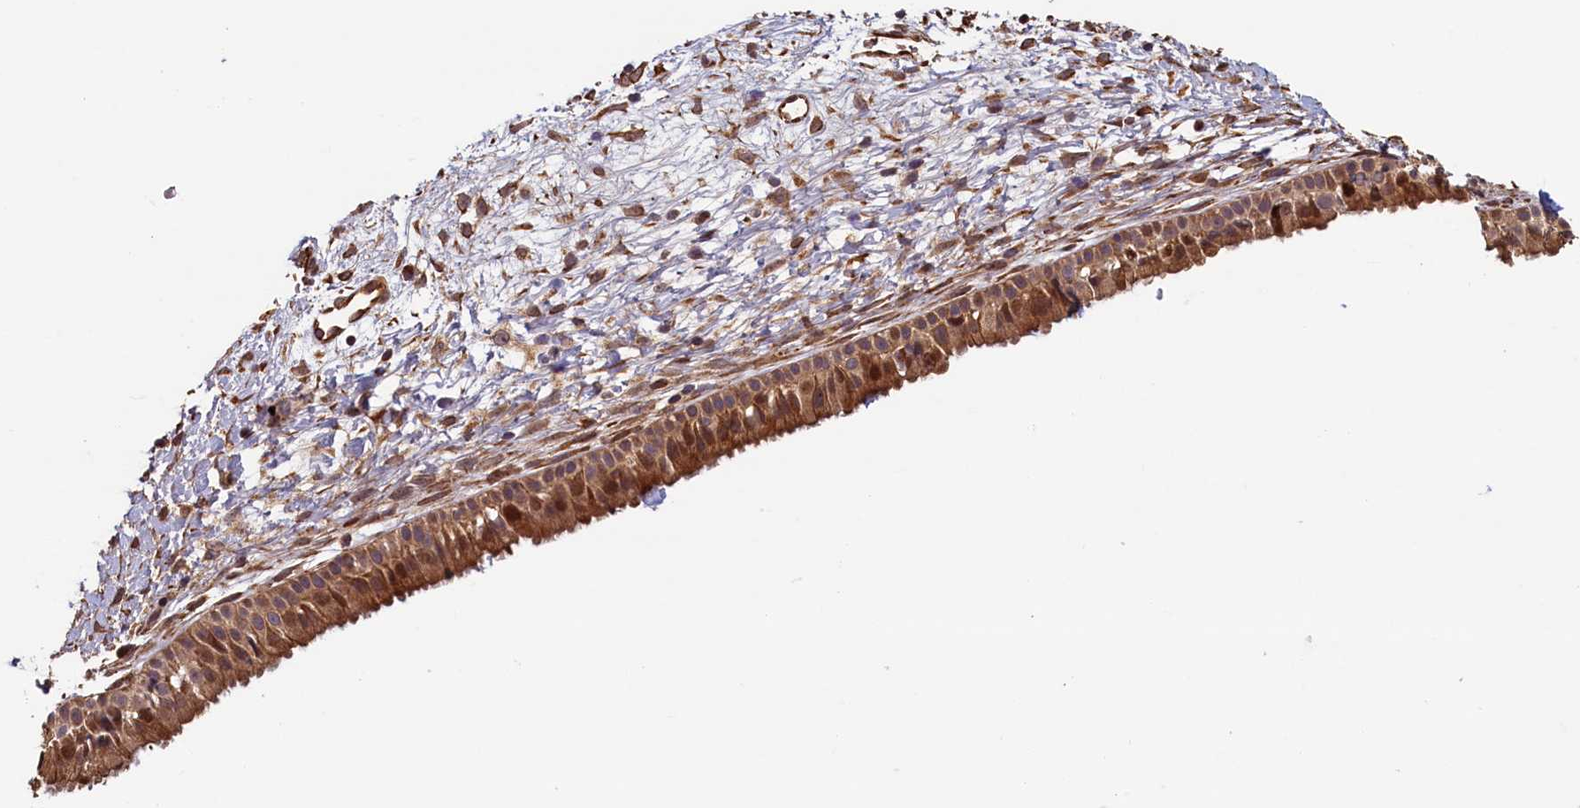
{"staining": {"intensity": "moderate", "quantity": ">75%", "location": "cytoplasmic/membranous"}, "tissue": "nasopharynx", "cell_type": "Respiratory epithelial cells", "image_type": "normal", "snomed": [{"axis": "morphology", "description": "Normal tissue, NOS"}, {"axis": "topography", "description": "Nasopharynx"}], "caption": "Protein staining of benign nasopharynx shows moderate cytoplasmic/membranous expression in about >75% of respiratory epithelial cells.", "gene": "ACSBG1", "patient": {"sex": "male", "age": 22}}